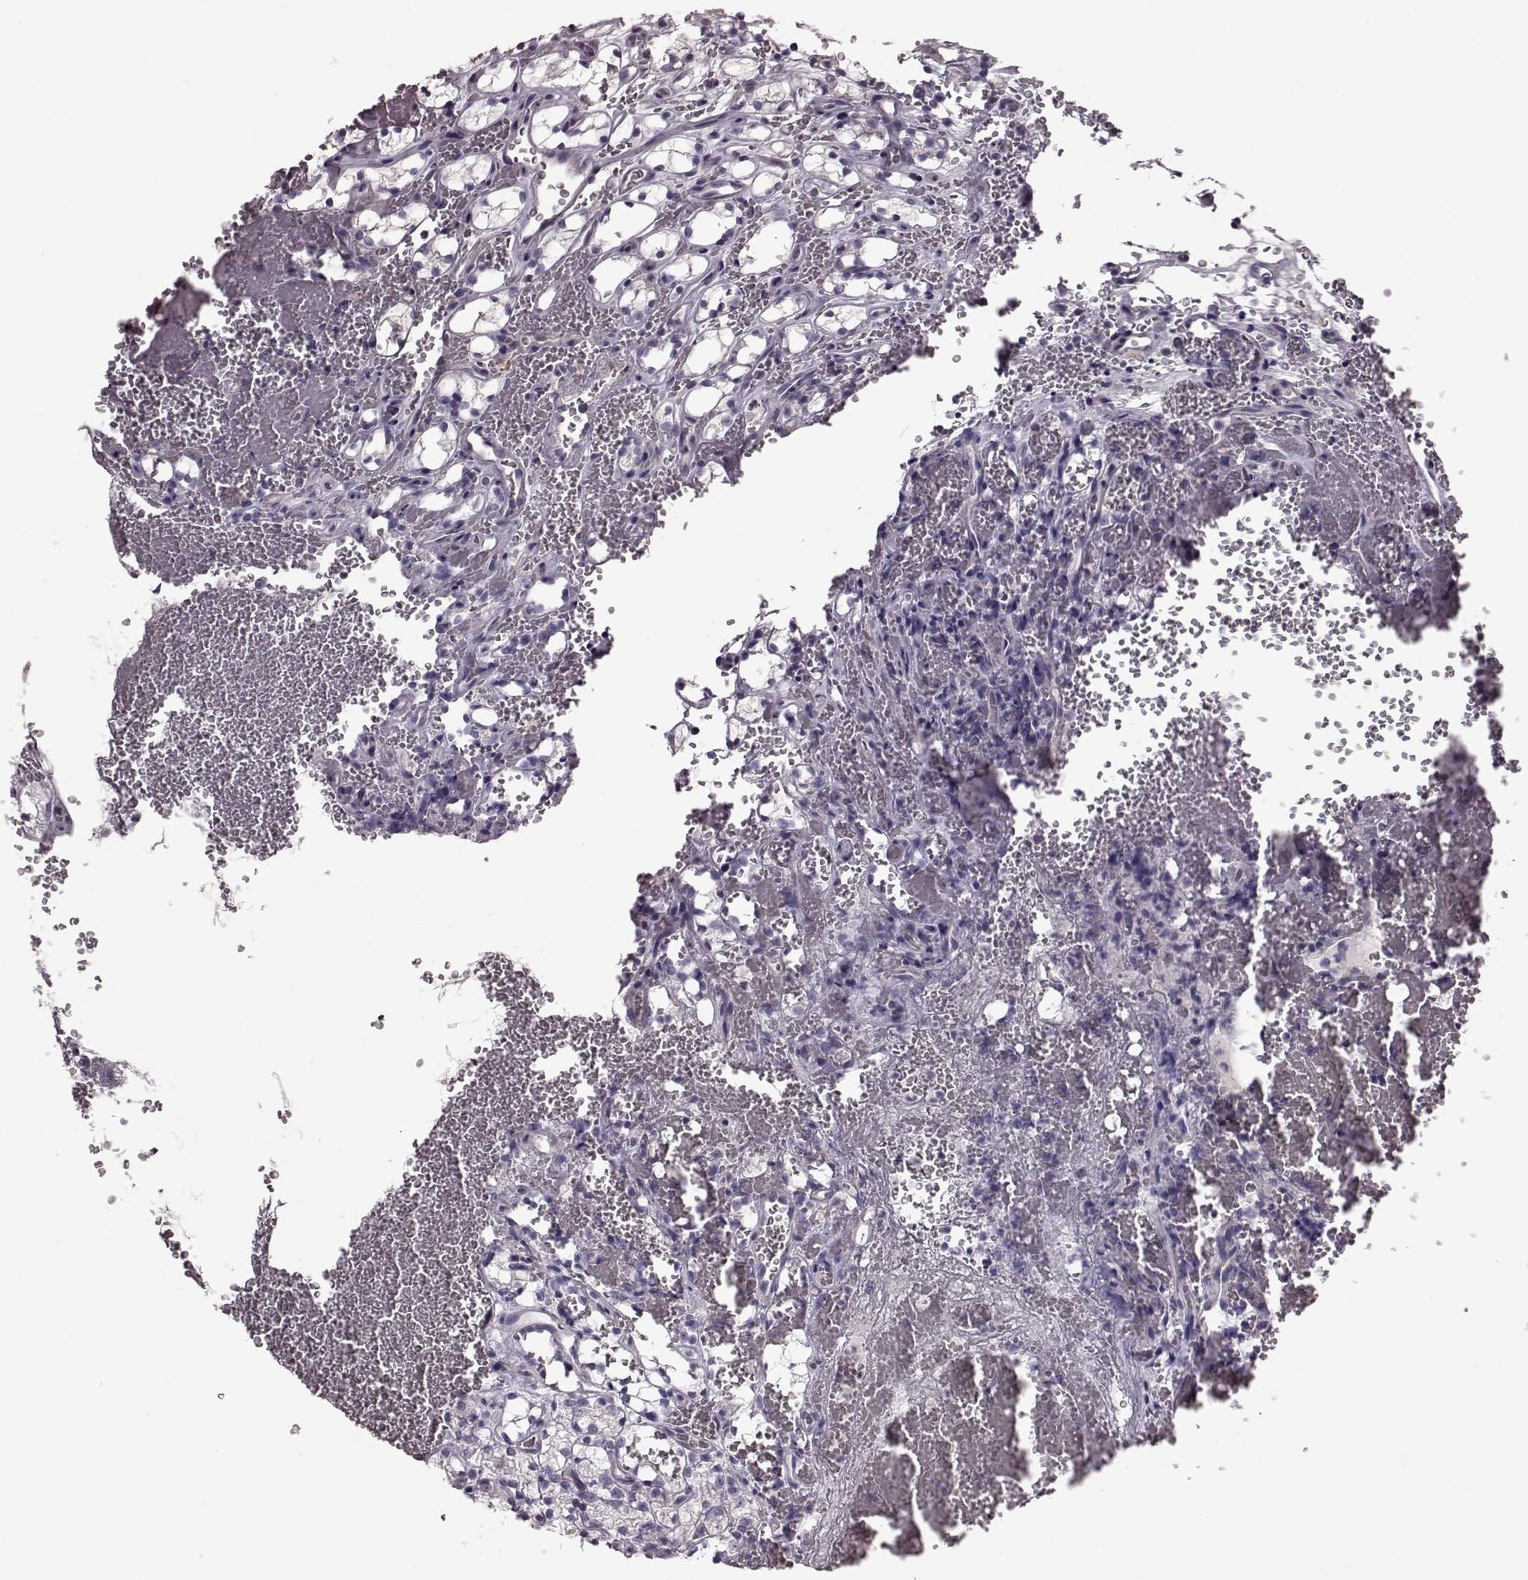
{"staining": {"intensity": "negative", "quantity": "none", "location": "none"}, "tissue": "renal cancer", "cell_type": "Tumor cells", "image_type": "cancer", "snomed": [{"axis": "morphology", "description": "Adenocarcinoma, NOS"}, {"axis": "topography", "description": "Kidney"}], "caption": "This is a micrograph of immunohistochemistry (IHC) staining of renal cancer (adenocarcinoma), which shows no staining in tumor cells.", "gene": "SNTG1", "patient": {"sex": "female", "age": 69}}